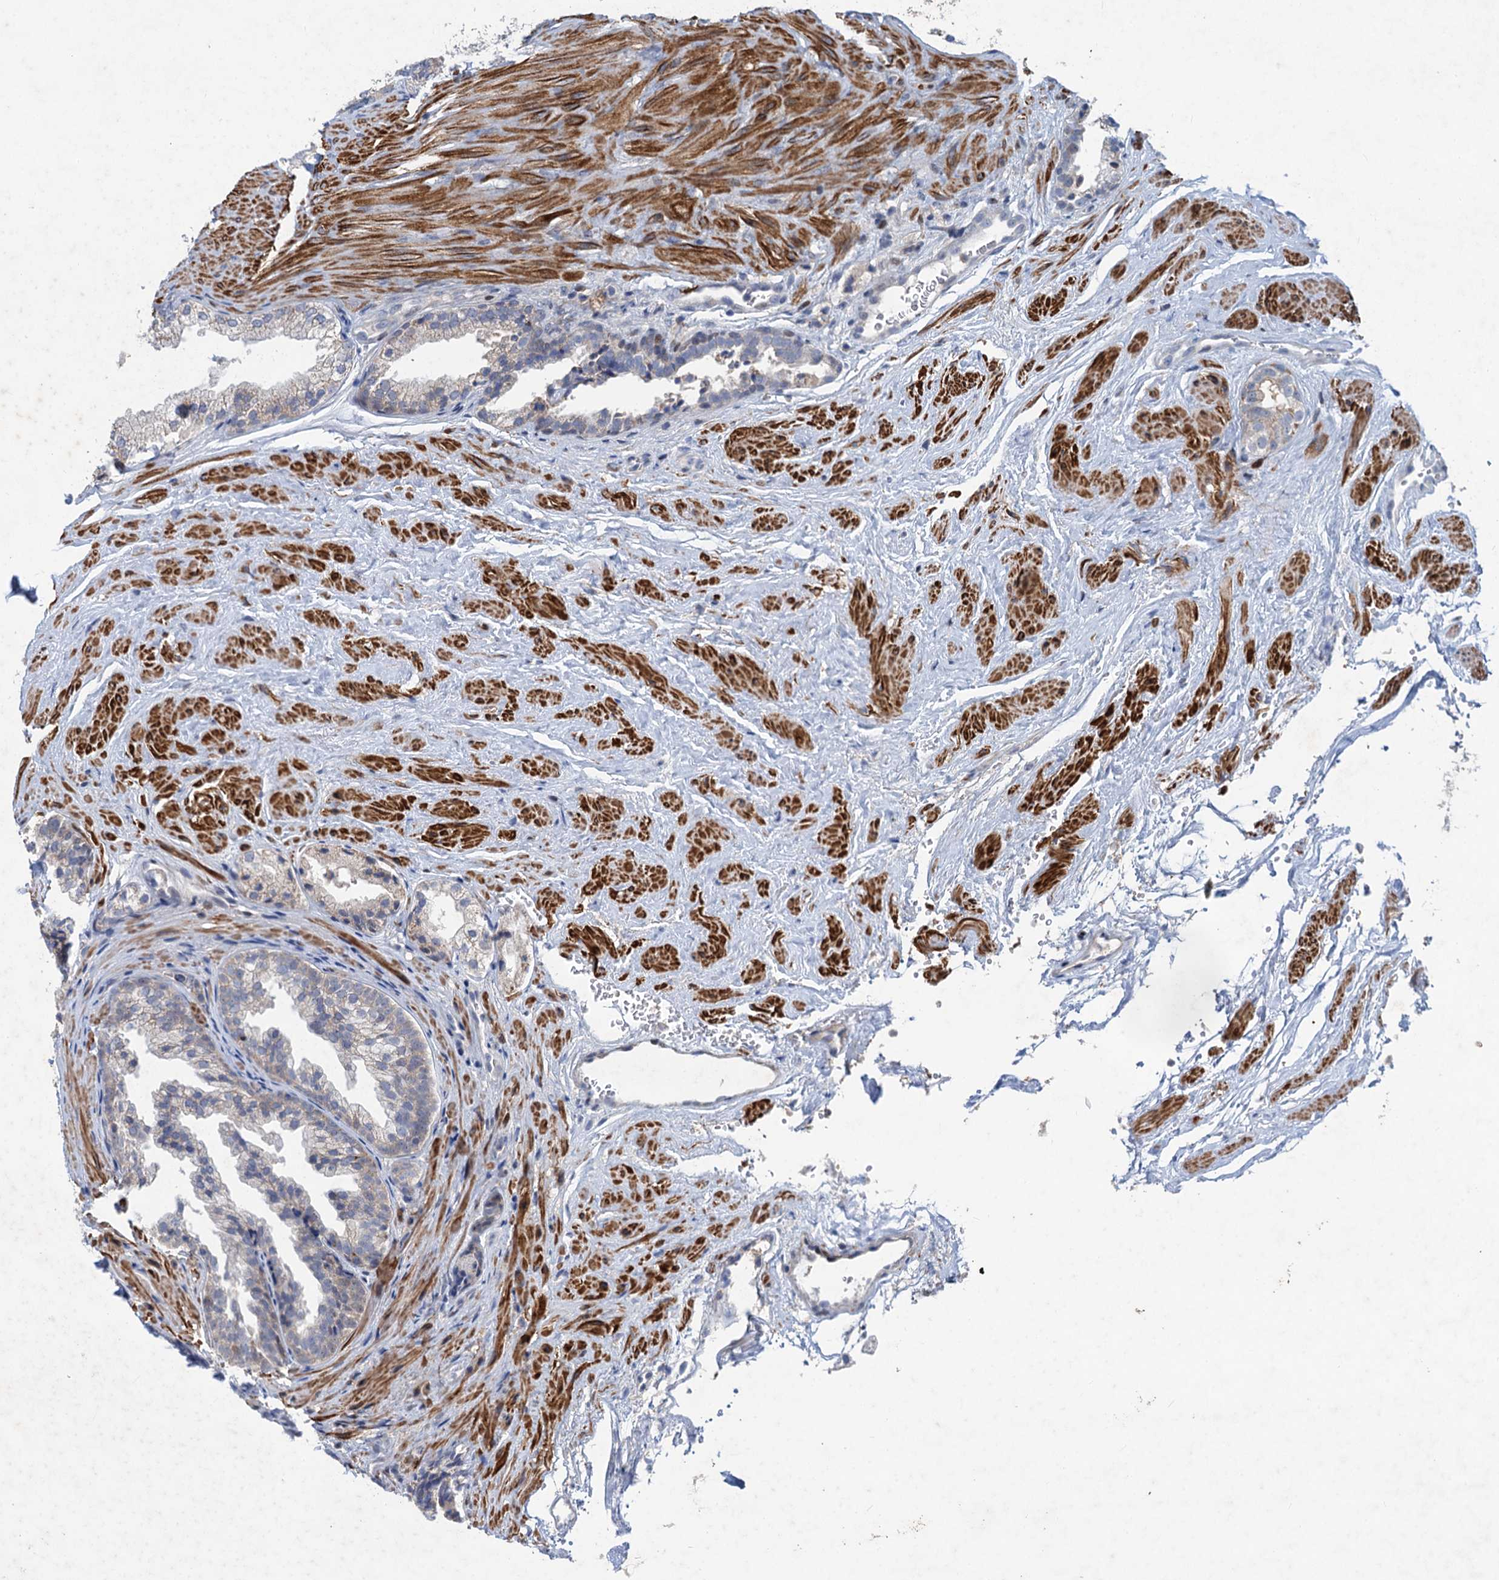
{"staining": {"intensity": "negative", "quantity": "none", "location": "none"}, "tissue": "prostate", "cell_type": "Glandular cells", "image_type": "normal", "snomed": [{"axis": "morphology", "description": "Normal tissue, NOS"}, {"axis": "topography", "description": "Prostate"}], "caption": "IHC photomicrograph of benign prostate: human prostate stained with DAB (3,3'-diaminobenzidine) shows no significant protein expression in glandular cells. (Stains: DAB (3,3'-diaminobenzidine) IHC with hematoxylin counter stain, Microscopy: brightfield microscopy at high magnification).", "gene": "ESYT3", "patient": {"sex": "male", "age": 76}}